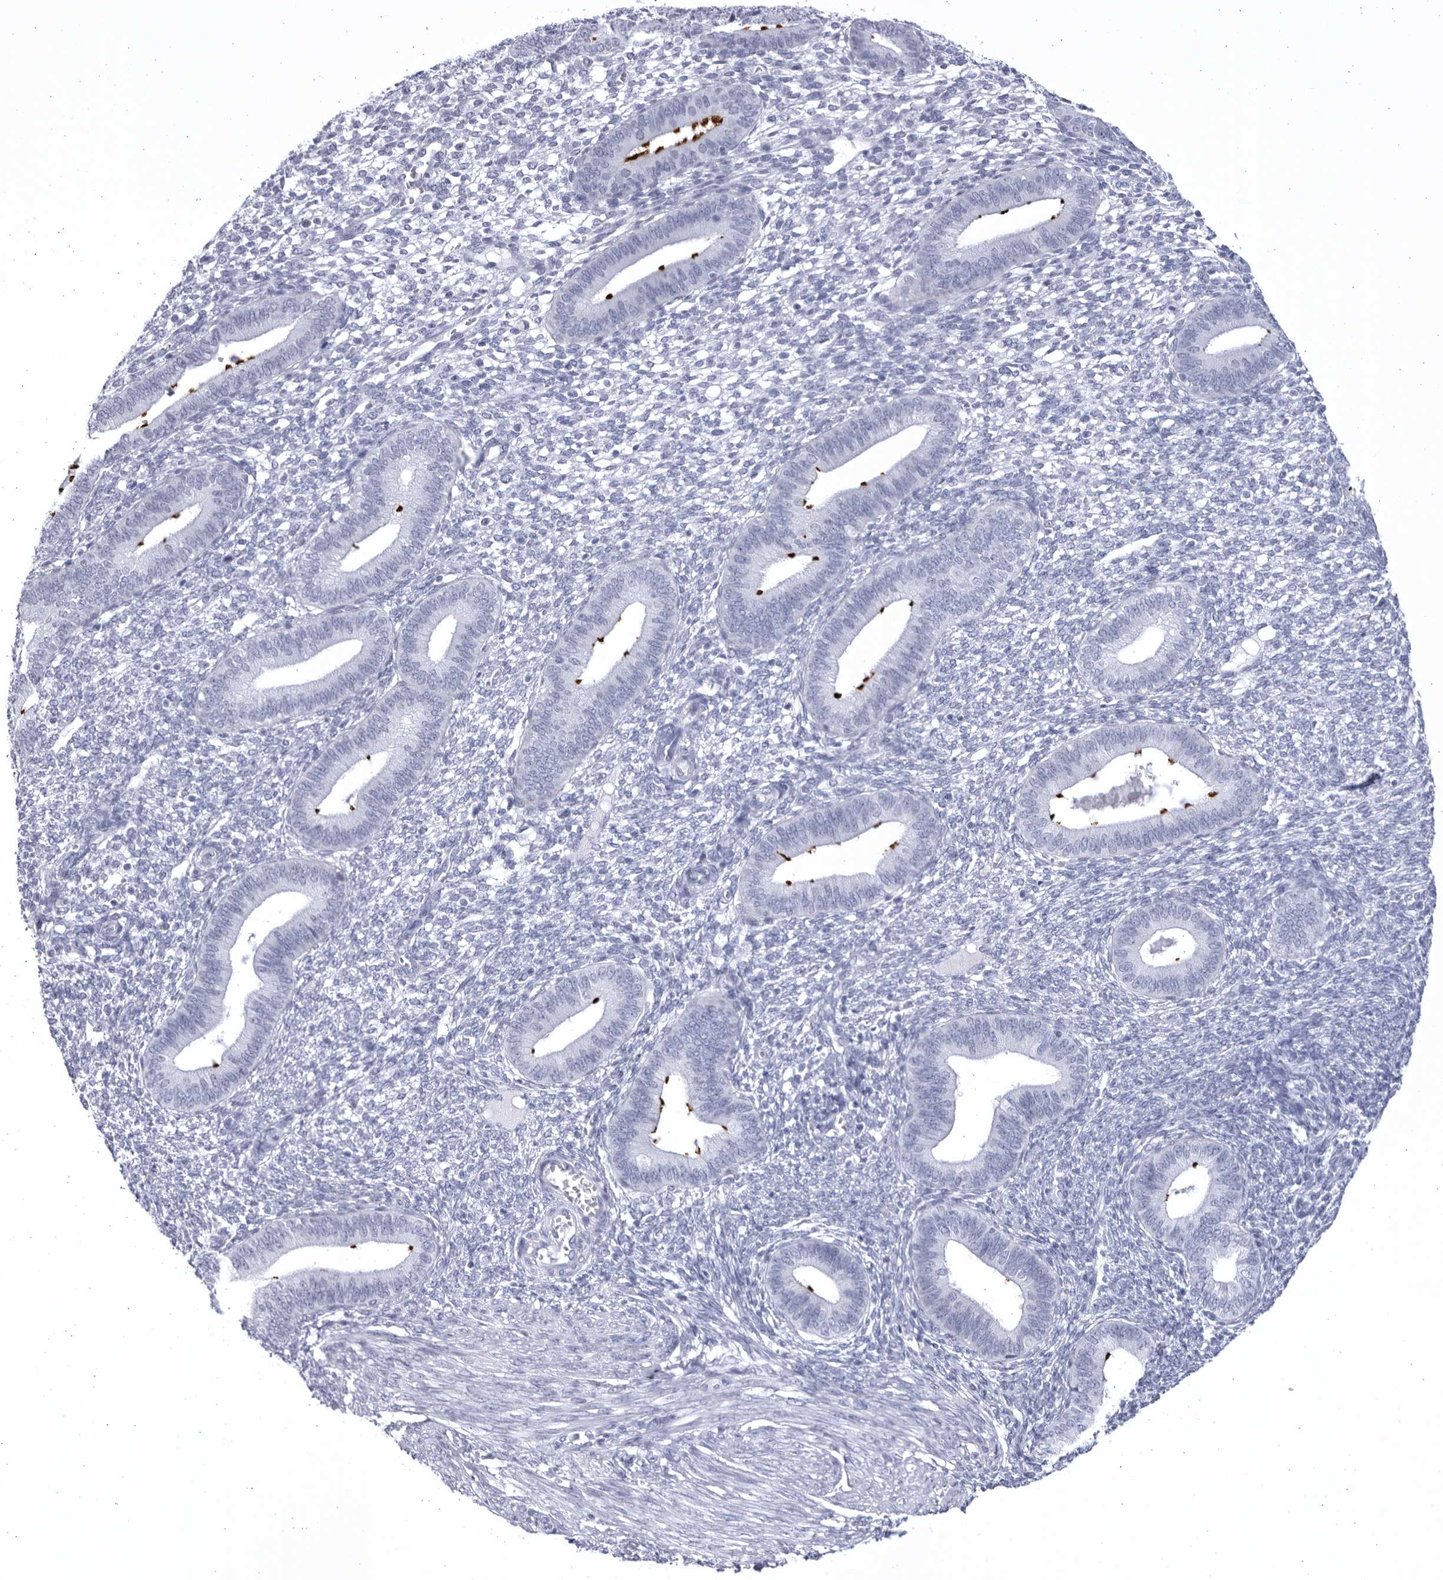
{"staining": {"intensity": "negative", "quantity": "none", "location": "none"}, "tissue": "endometrium", "cell_type": "Cells in endometrial stroma", "image_type": "normal", "snomed": [{"axis": "morphology", "description": "Normal tissue, NOS"}, {"axis": "topography", "description": "Endometrium"}], "caption": "High power microscopy micrograph of an IHC photomicrograph of benign endometrium, revealing no significant staining in cells in endometrial stroma. The staining was performed using DAB (3,3'-diaminobenzidine) to visualize the protein expression in brown, while the nuclei were stained in blue with hematoxylin (Magnification: 20x).", "gene": "CCDC181", "patient": {"sex": "female", "age": 46}}